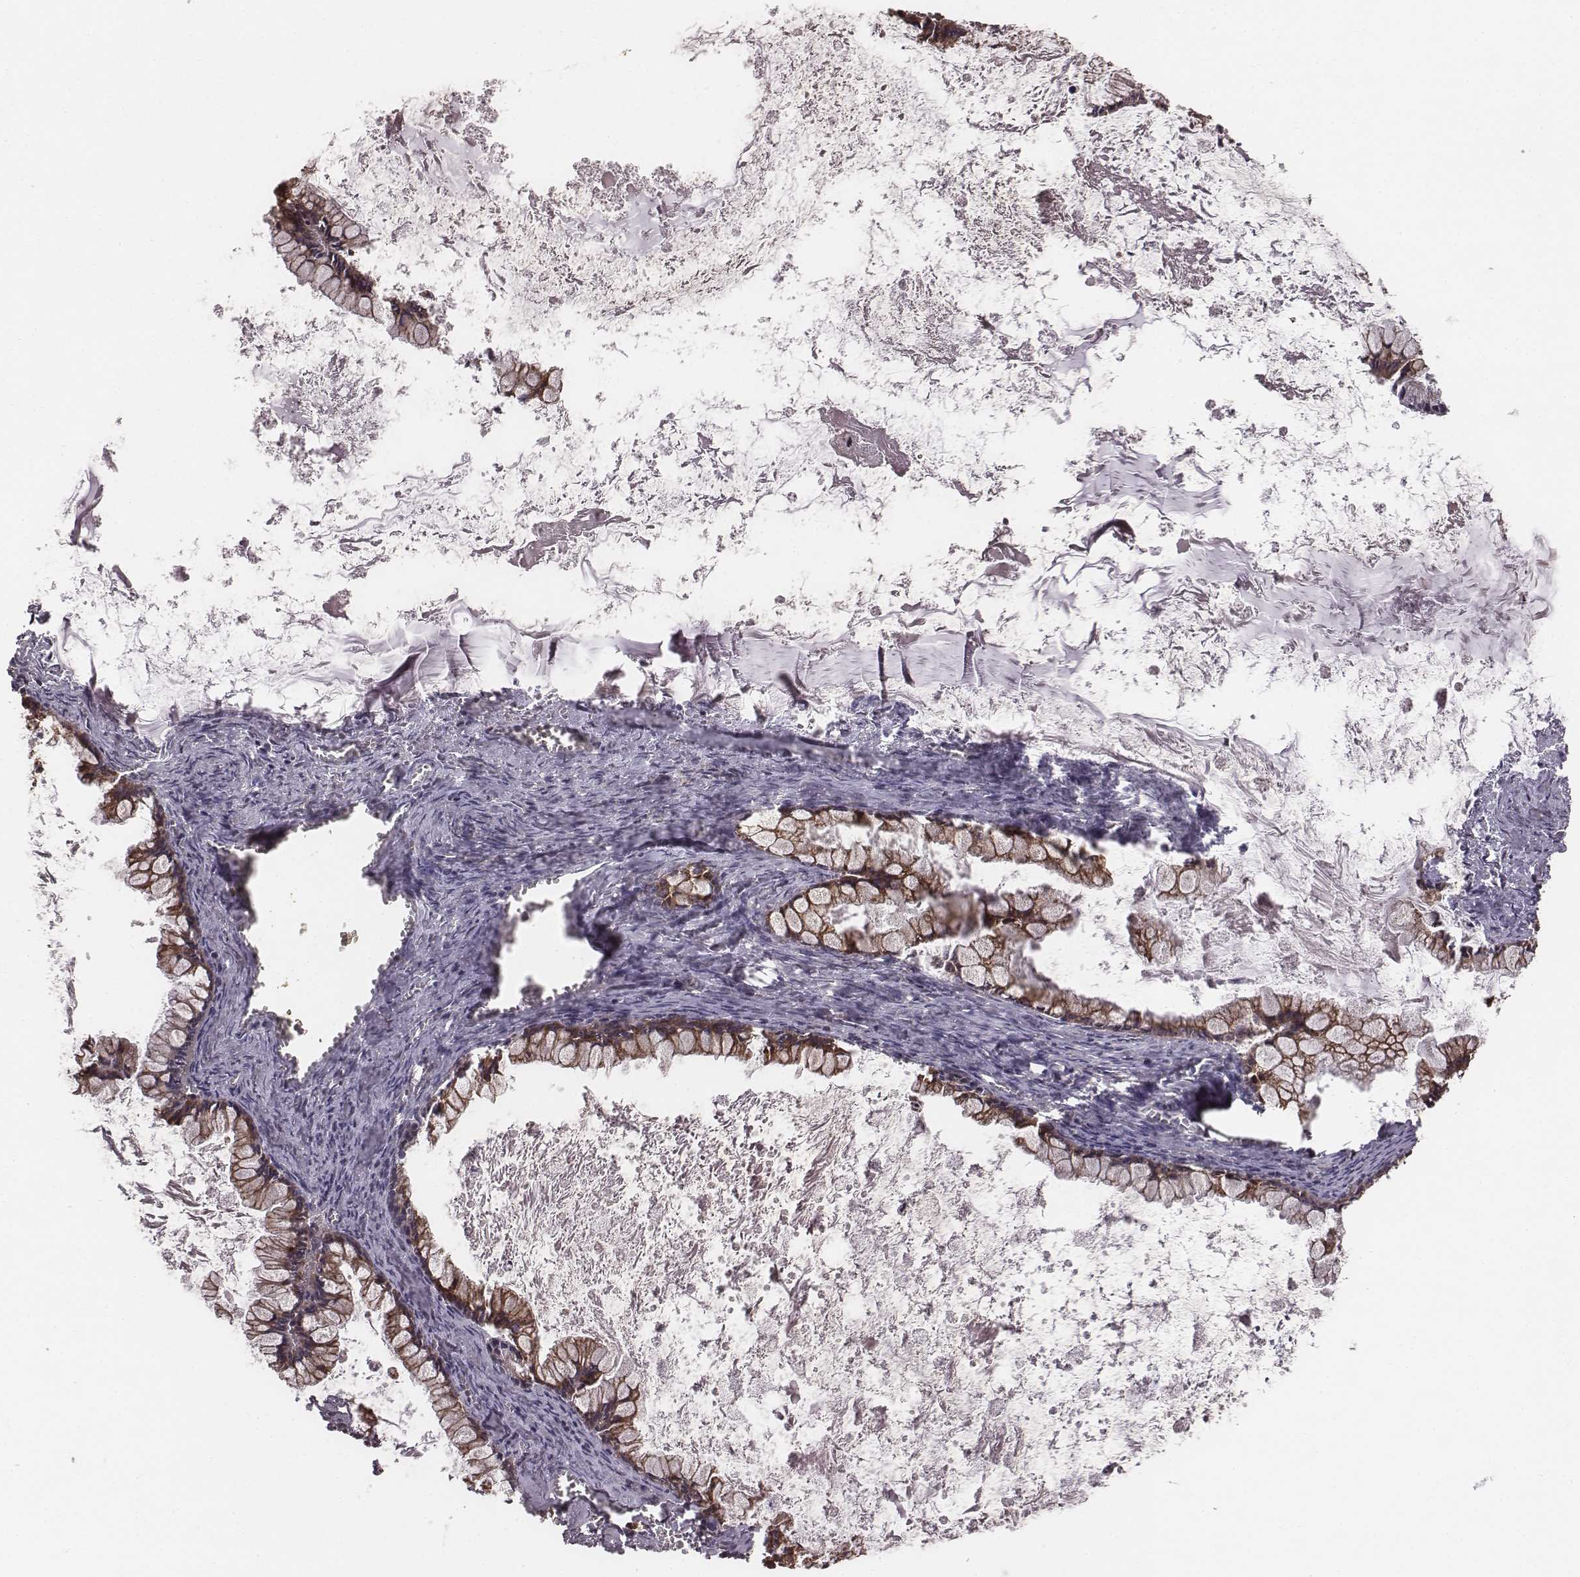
{"staining": {"intensity": "strong", "quantity": ">75%", "location": "cytoplasmic/membranous"}, "tissue": "ovarian cancer", "cell_type": "Tumor cells", "image_type": "cancer", "snomed": [{"axis": "morphology", "description": "Cystadenocarcinoma, mucinous, NOS"}, {"axis": "topography", "description": "Ovary"}], "caption": "A high-resolution histopathology image shows immunohistochemistry (IHC) staining of ovarian cancer, which displays strong cytoplasmic/membranous staining in about >75% of tumor cells.", "gene": "PDCD2L", "patient": {"sex": "female", "age": 67}}